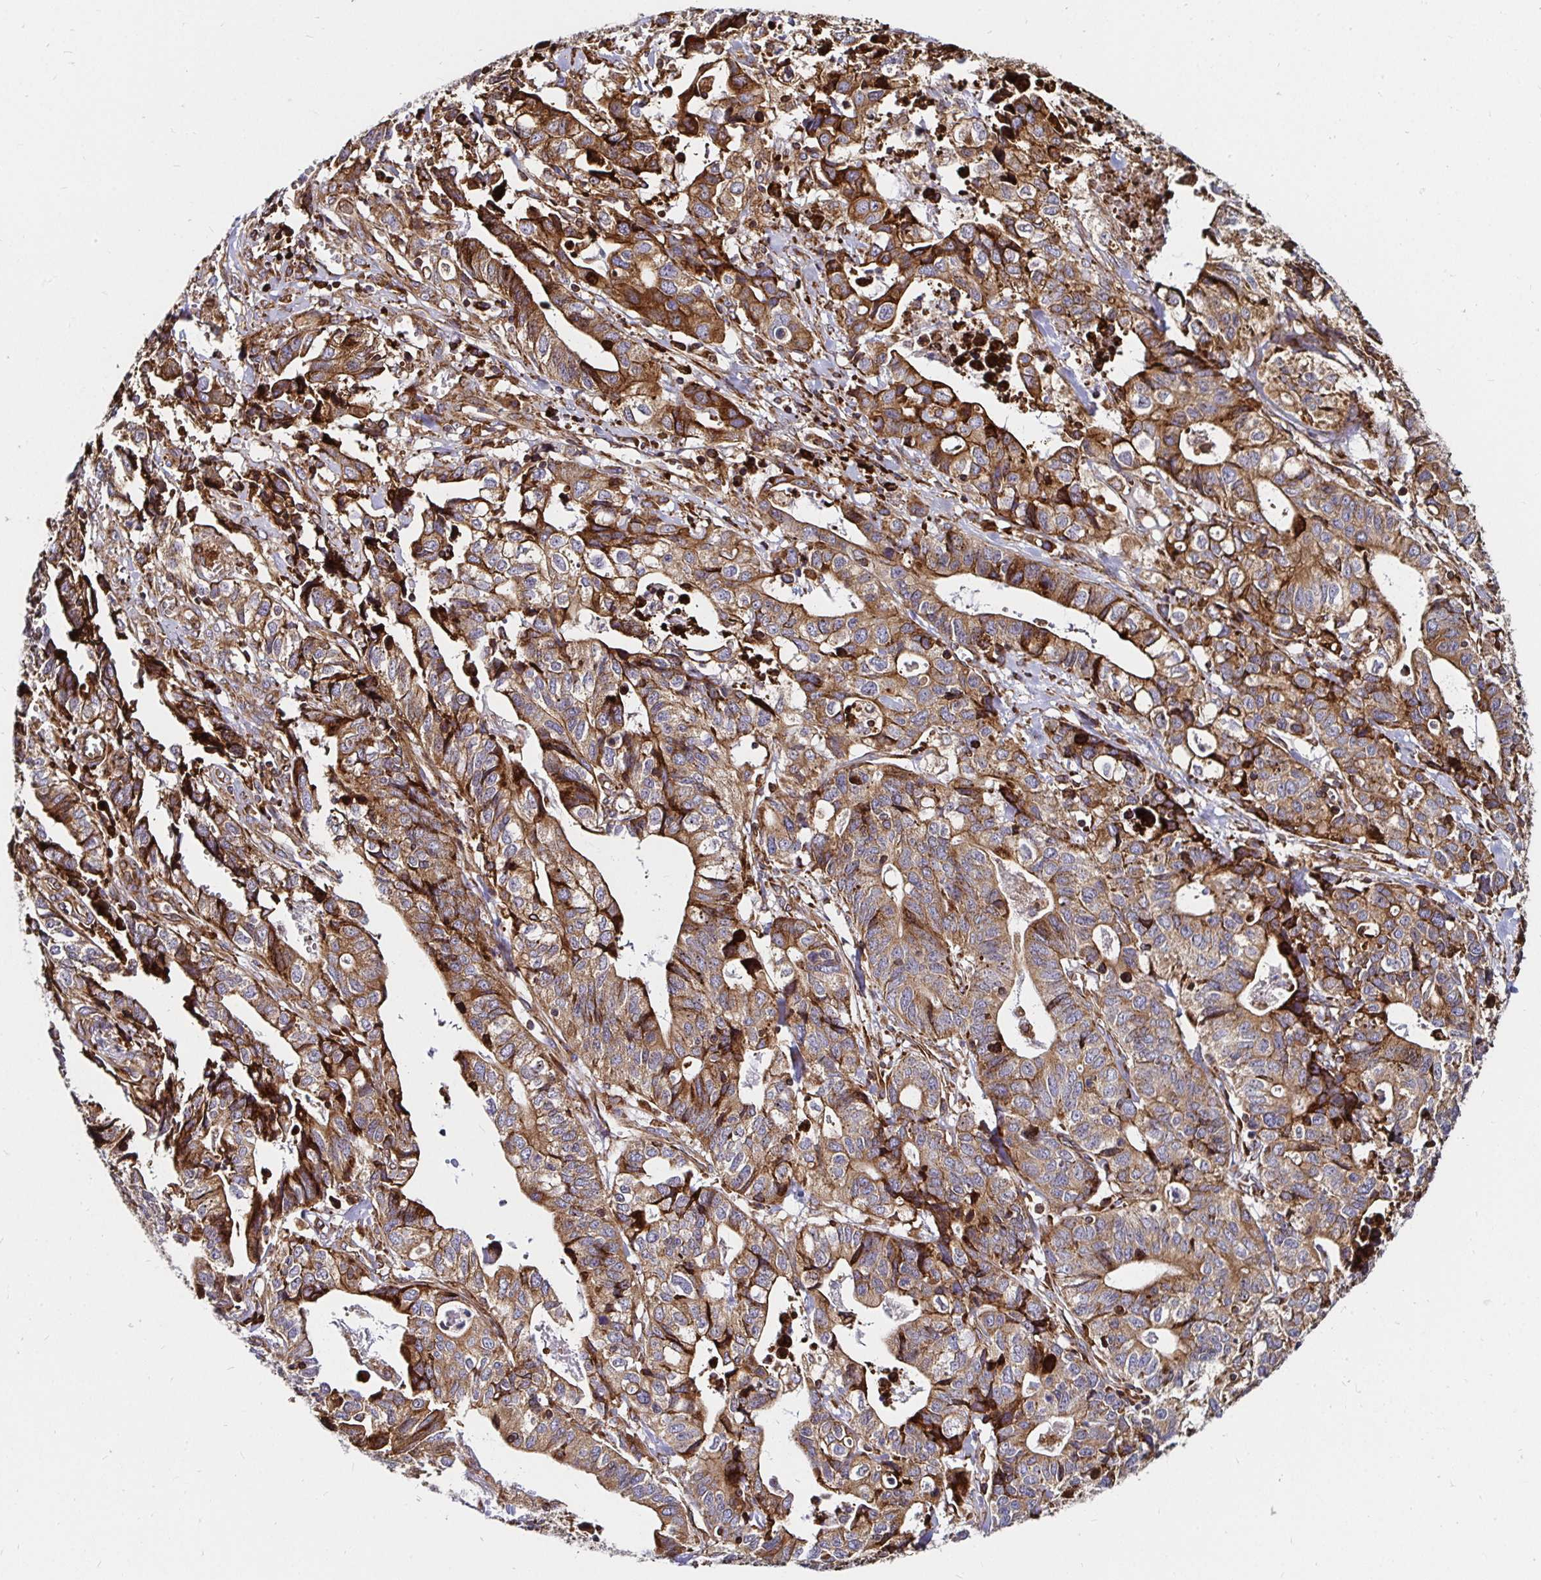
{"staining": {"intensity": "strong", "quantity": "25%-75%", "location": "cytoplasmic/membranous"}, "tissue": "stomach cancer", "cell_type": "Tumor cells", "image_type": "cancer", "snomed": [{"axis": "morphology", "description": "Adenocarcinoma, NOS"}, {"axis": "topography", "description": "Stomach, upper"}], "caption": "IHC photomicrograph of human stomach adenocarcinoma stained for a protein (brown), which exhibits high levels of strong cytoplasmic/membranous positivity in about 25%-75% of tumor cells.", "gene": "SMYD3", "patient": {"sex": "female", "age": 67}}